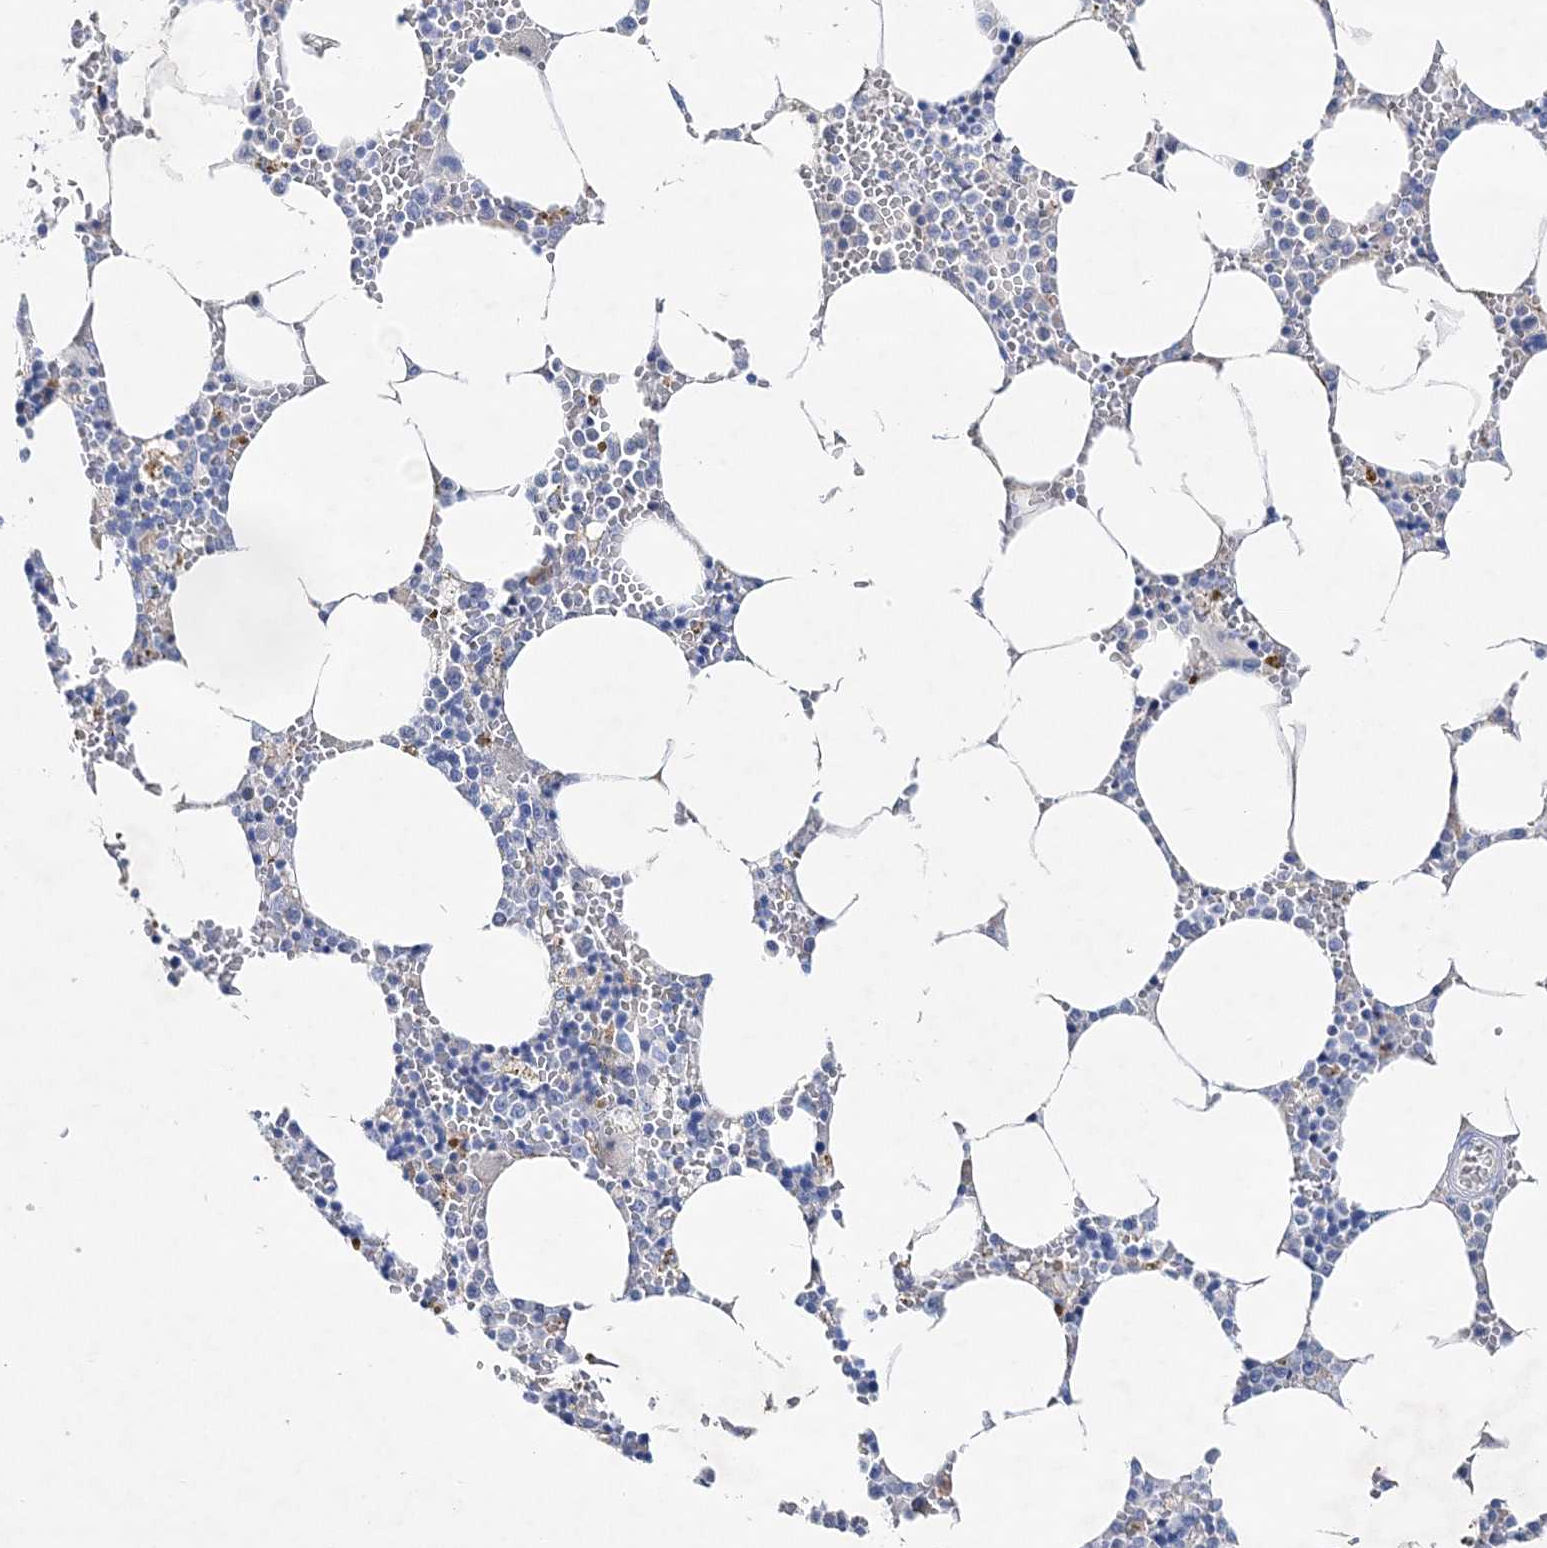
{"staining": {"intensity": "negative", "quantity": "none", "location": "none"}, "tissue": "bone marrow", "cell_type": "Hematopoietic cells", "image_type": "normal", "snomed": [{"axis": "morphology", "description": "Normal tissue, NOS"}, {"axis": "topography", "description": "Bone marrow"}], "caption": "This is a image of immunohistochemistry staining of unremarkable bone marrow, which shows no expression in hematopoietic cells.", "gene": "SPINK7", "patient": {"sex": "male", "age": 70}}